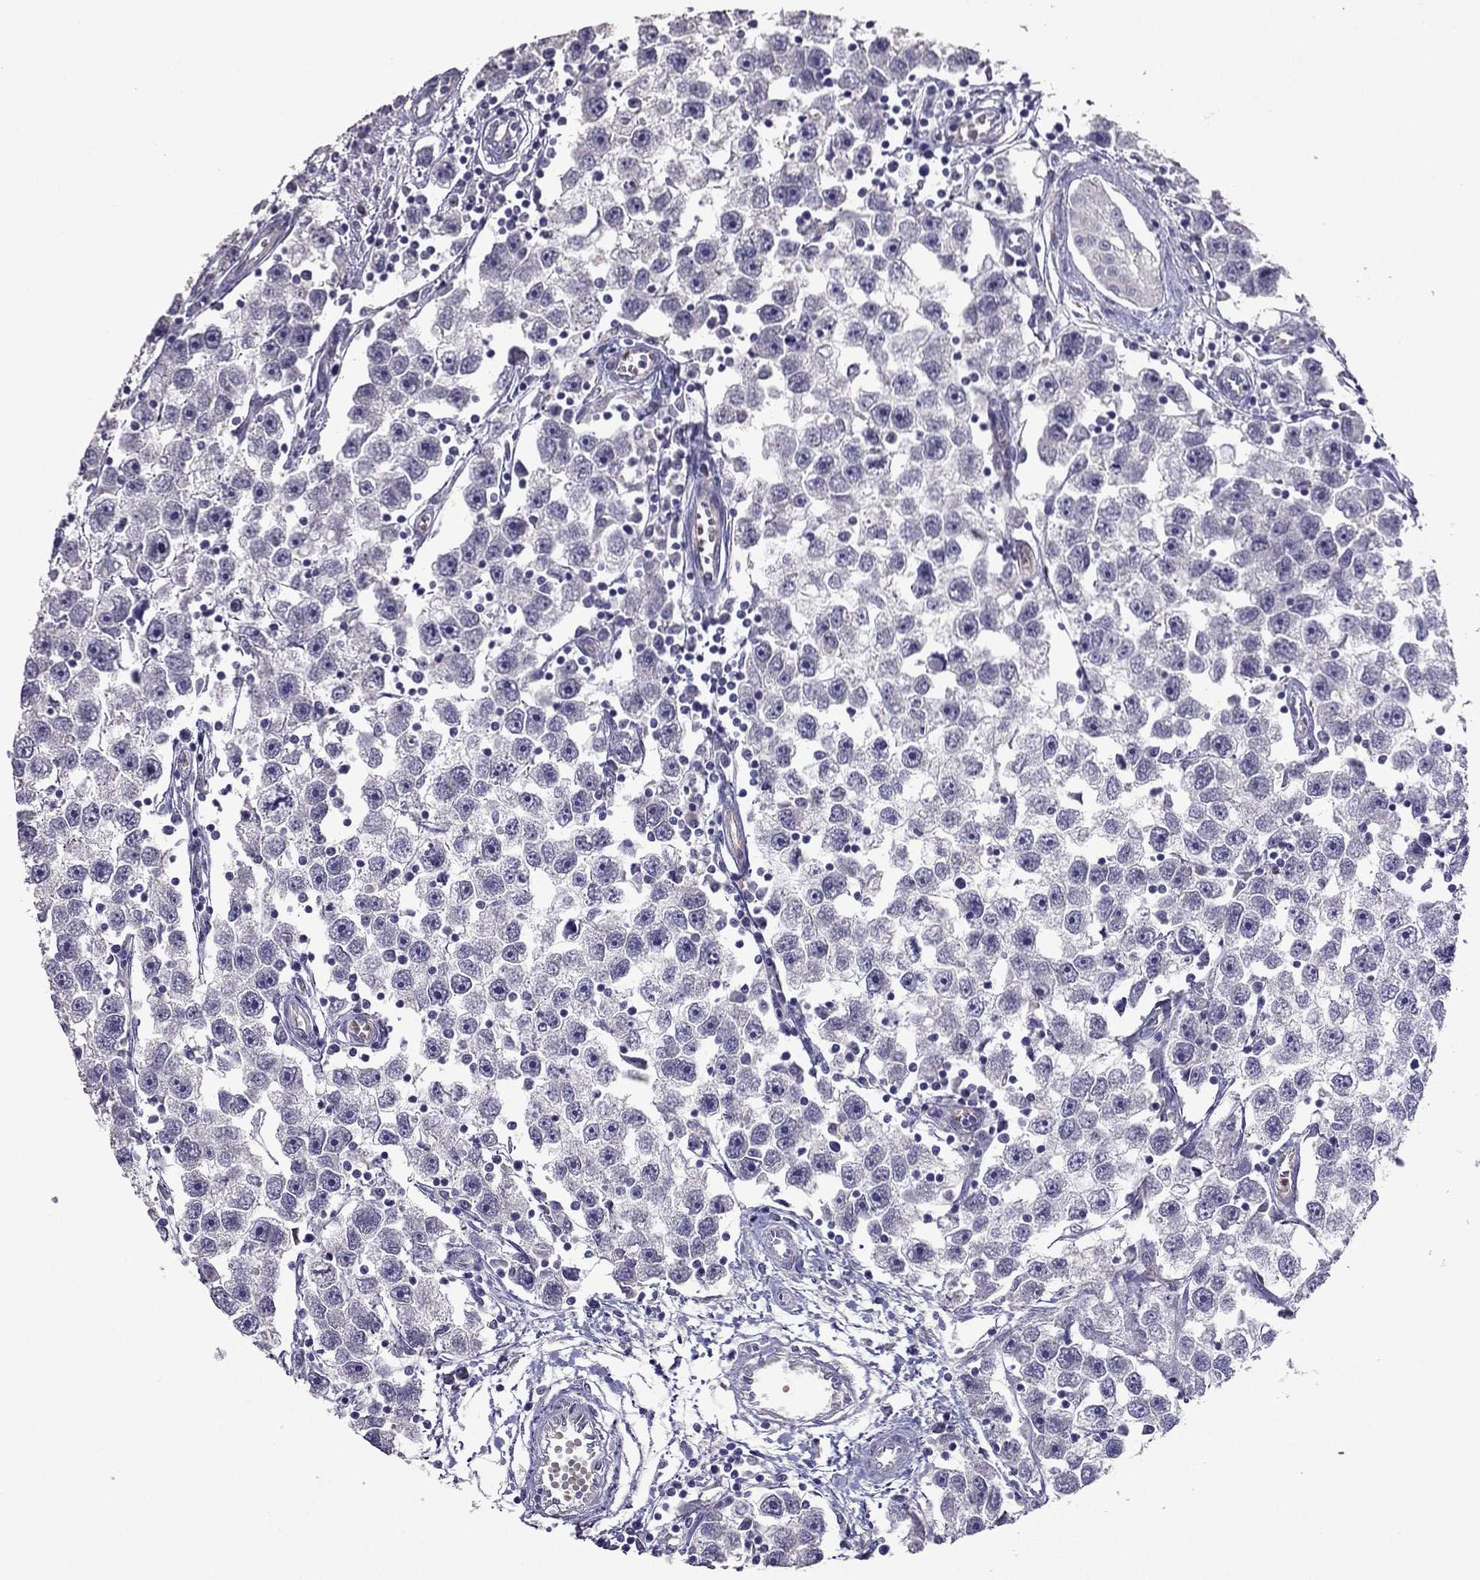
{"staining": {"intensity": "negative", "quantity": "none", "location": "none"}, "tissue": "testis cancer", "cell_type": "Tumor cells", "image_type": "cancer", "snomed": [{"axis": "morphology", "description": "Seminoma, NOS"}, {"axis": "topography", "description": "Testis"}], "caption": "This is an immunohistochemistry image of testis seminoma. There is no staining in tumor cells.", "gene": "RFLNB", "patient": {"sex": "male", "age": 30}}